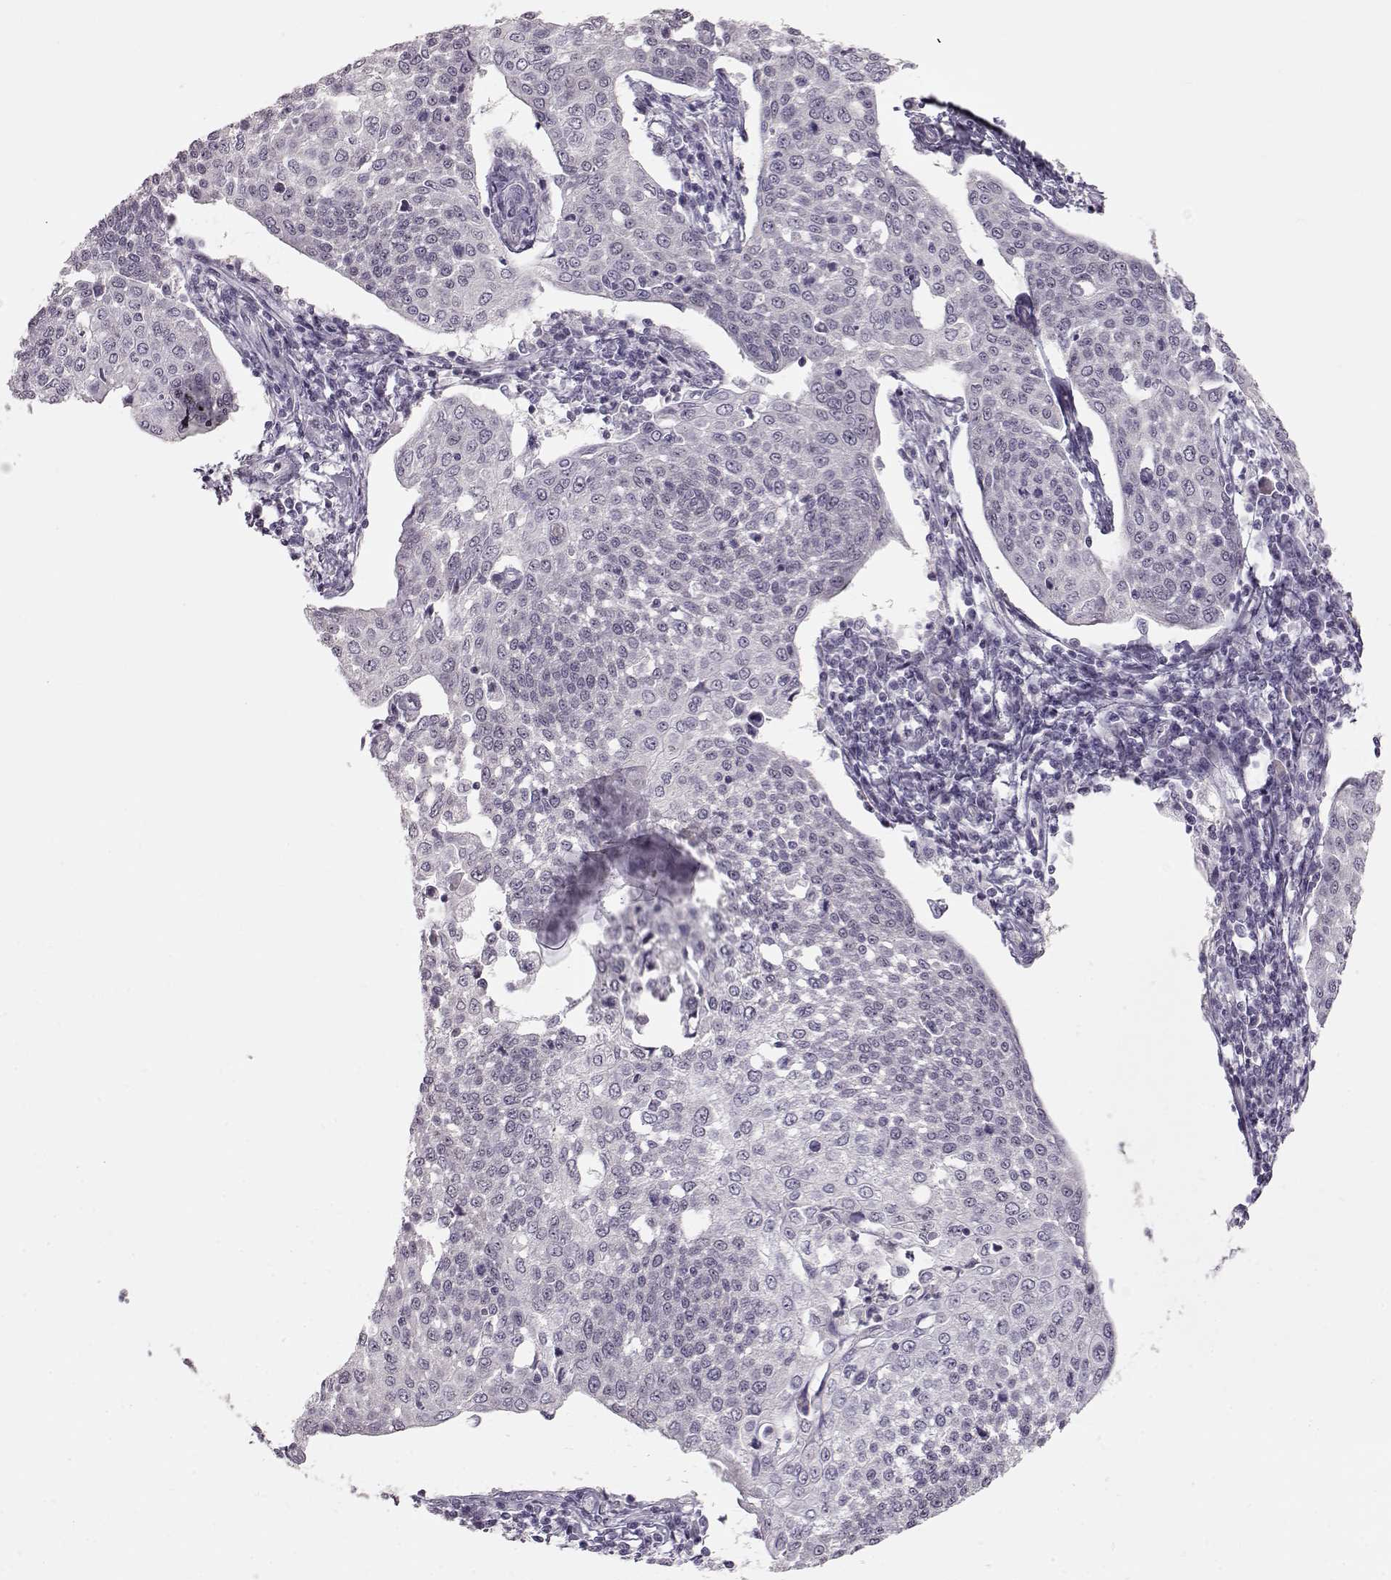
{"staining": {"intensity": "negative", "quantity": "none", "location": "none"}, "tissue": "cervical cancer", "cell_type": "Tumor cells", "image_type": "cancer", "snomed": [{"axis": "morphology", "description": "Squamous cell carcinoma, NOS"}, {"axis": "topography", "description": "Cervix"}], "caption": "The histopathology image shows no significant positivity in tumor cells of cervical cancer.", "gene": "FAM205A", "patient": {"sex": "female", "age": 34}}